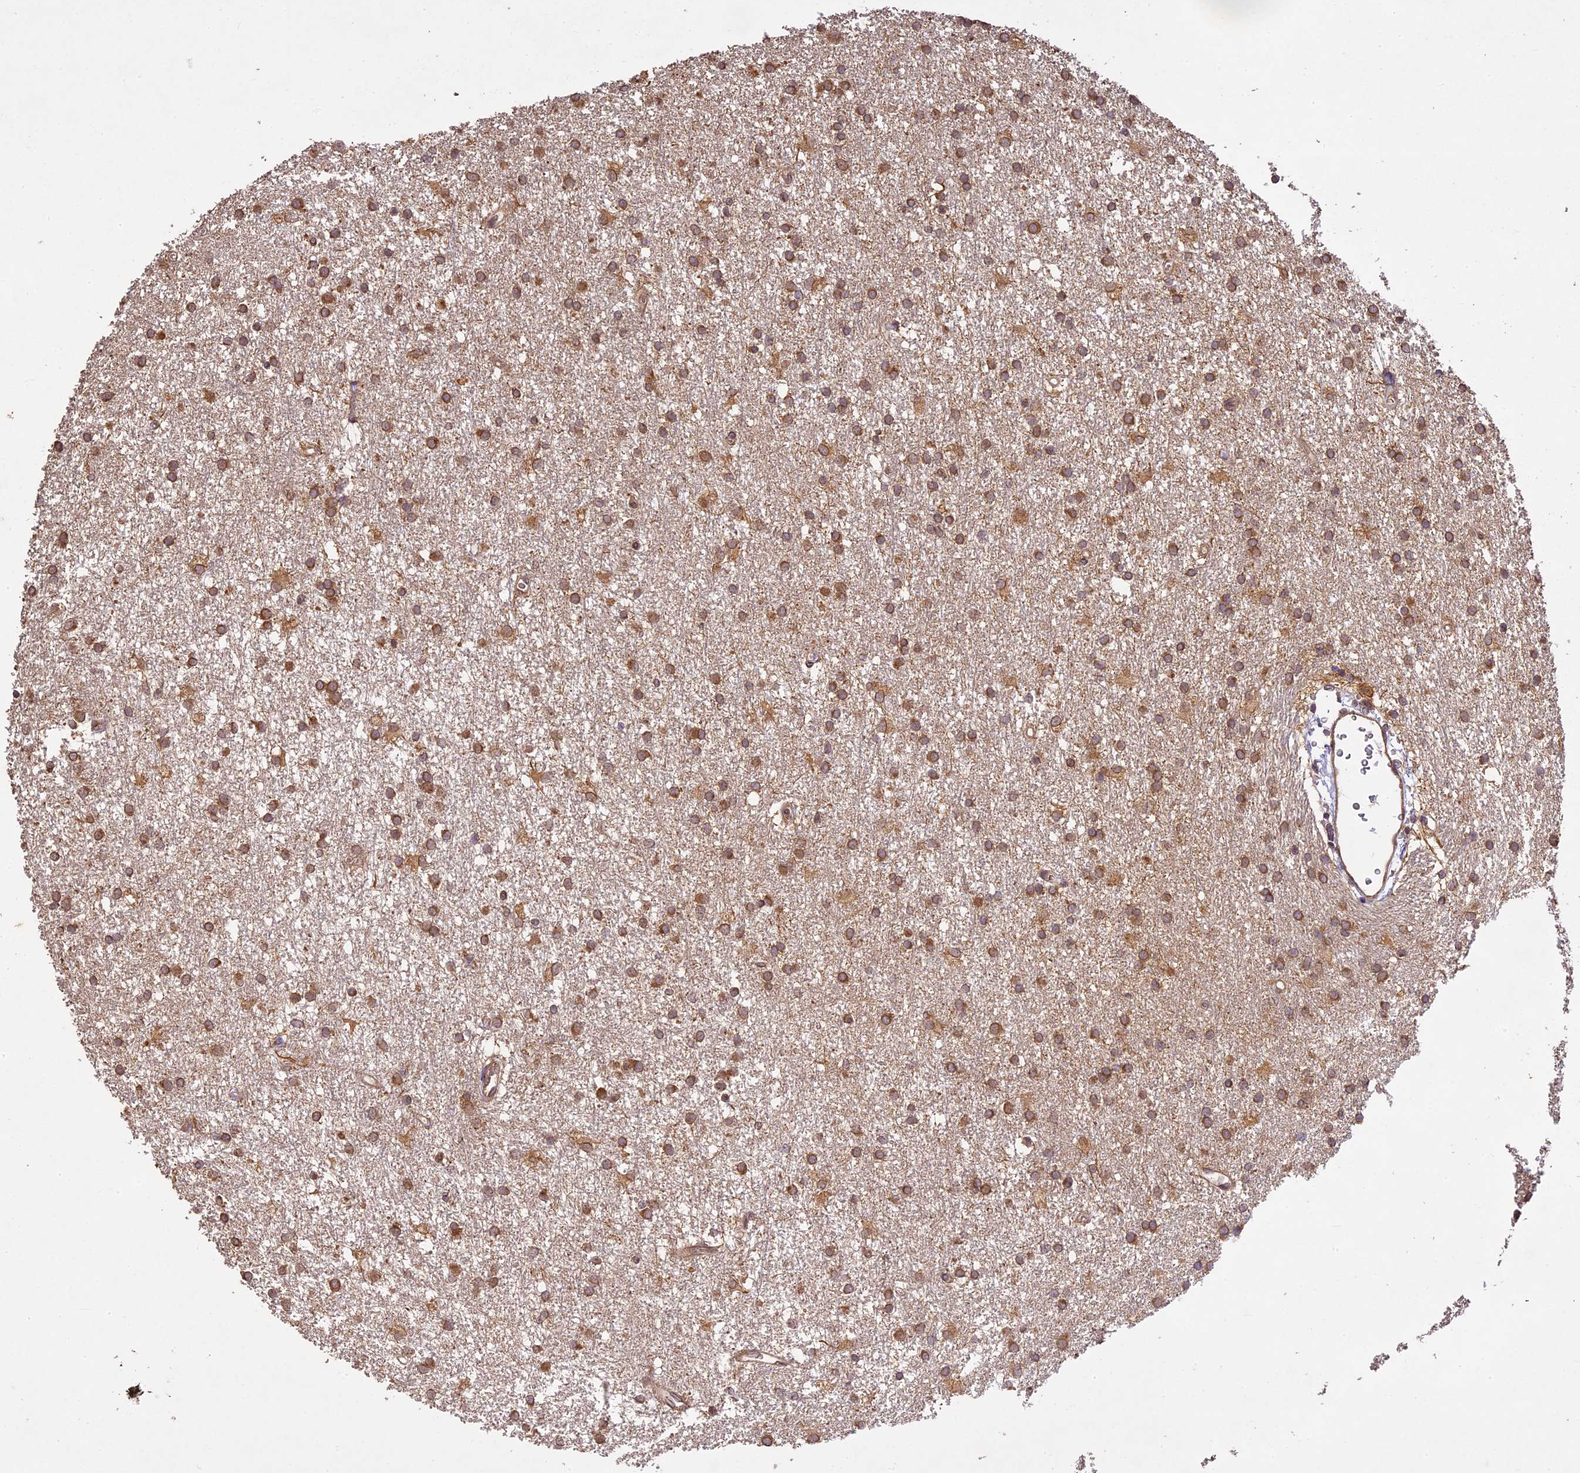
{"staining": {"intensity": "moderate", "quantity": ">75%", "location": "cytoplasmic/membranous"}, "tissue": "glioma", "cell_type": "Tumor cells", "image_type": "cancer", "snomed": [{"axis": "morphology", "description": "Glioma, malignant, High grade"}, {"axis": "topography", "description": "Brain"}], "caption": "Approximately >75% of tumor cells in glioma reveal moderate cytoplasmic/membranous protein expression as visualized by brown immunohistochemical staining.", "gene": "BRAP", "patient": {"sex": "male", "age": 77}}